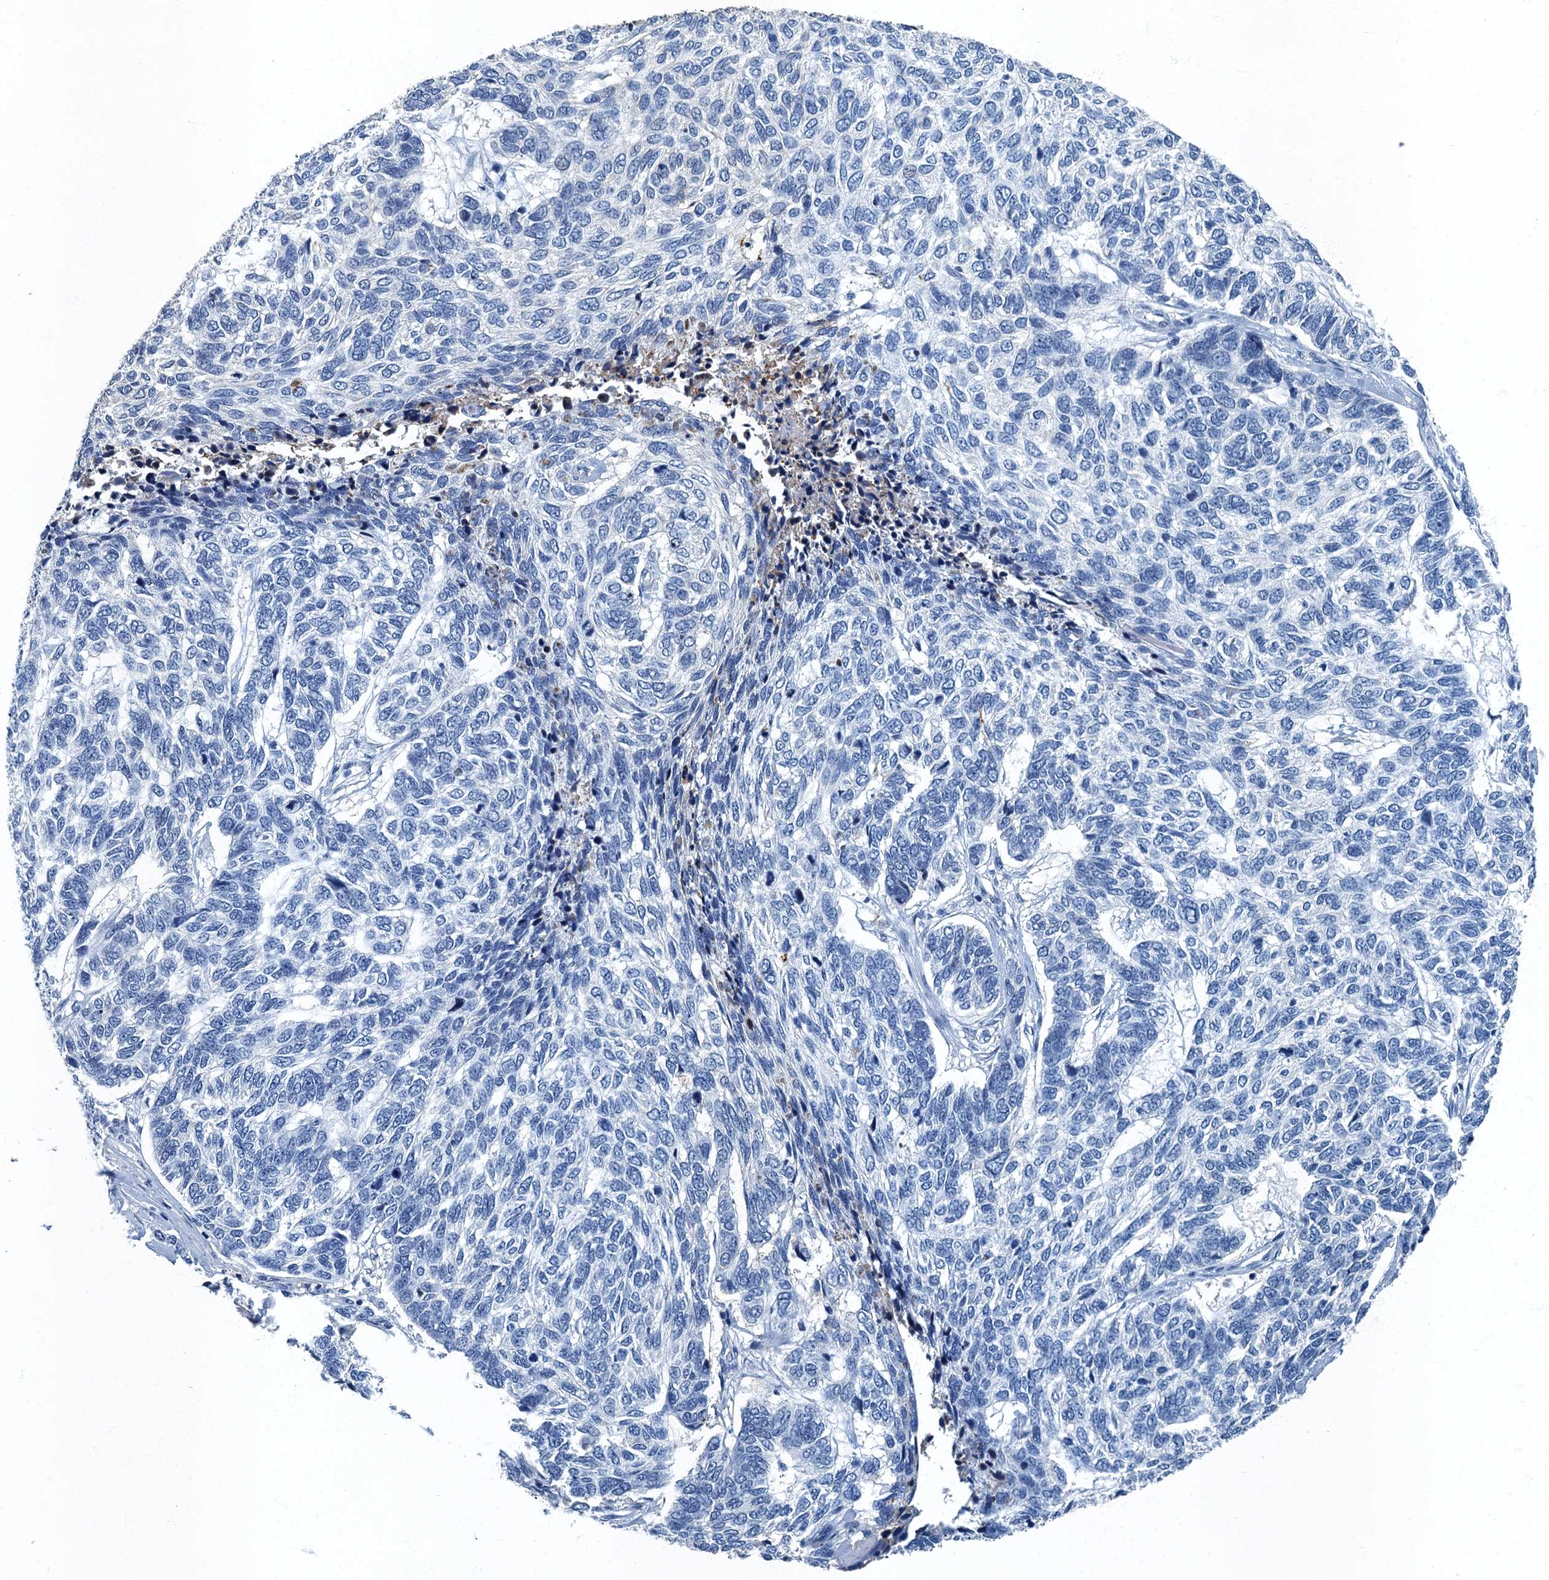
{"staining": {"intensity": "negative", "quantity": "none", "location": "none"}, "tissue": "skin cancer", "cell_type": "Tumor cells", "image_type": "cancer", "snomed": [{"axis": "morphology", "description": "Basal cell carcinoma"}, {"axis": "topography", "description": "Skin"}], "caption": "This is an IHC image of skin cancer. There is no positivity in tumor cells.", "gene": "GADL1", "patient": {"sex": "female", "age": 65}}